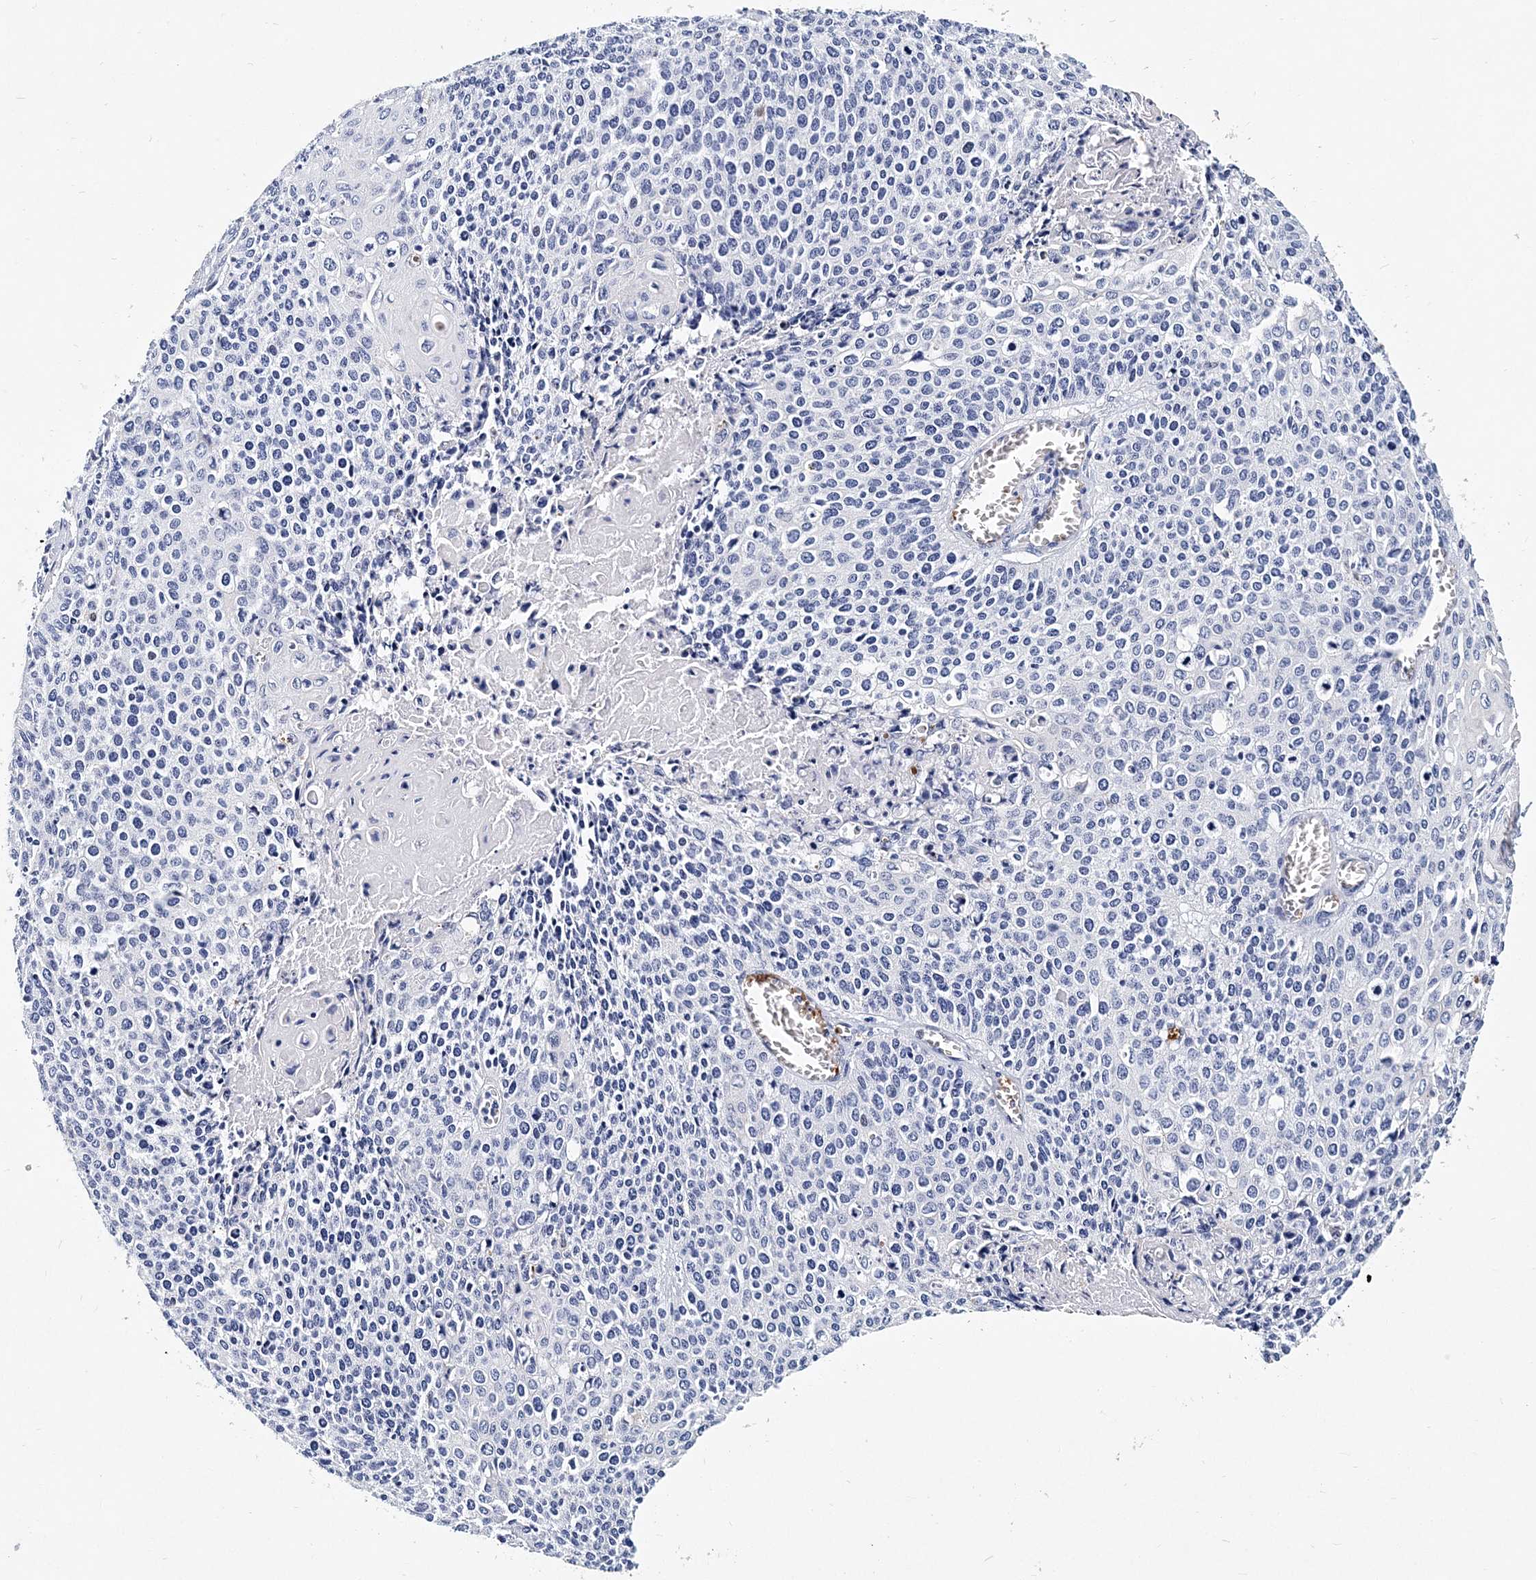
{"staining": {"intensity": "negative", "quantity": "none", "location": "none"}, "tissue": "cervical cancer", "cell_type": "Tumor cells", "image_type": "cancer", "snomed": [{"axis": "morphology", "description": "Squamous cell carcinoma, NOS"}, {"axis": "topography", "description": "Cervix"}], "caption": "This is a photomicrograph of IHC staining of cervical cancer, which shows no expression in tumor cells.", "gene": "ITGA2B", "patient": {"sex": "female", "age": 39}}